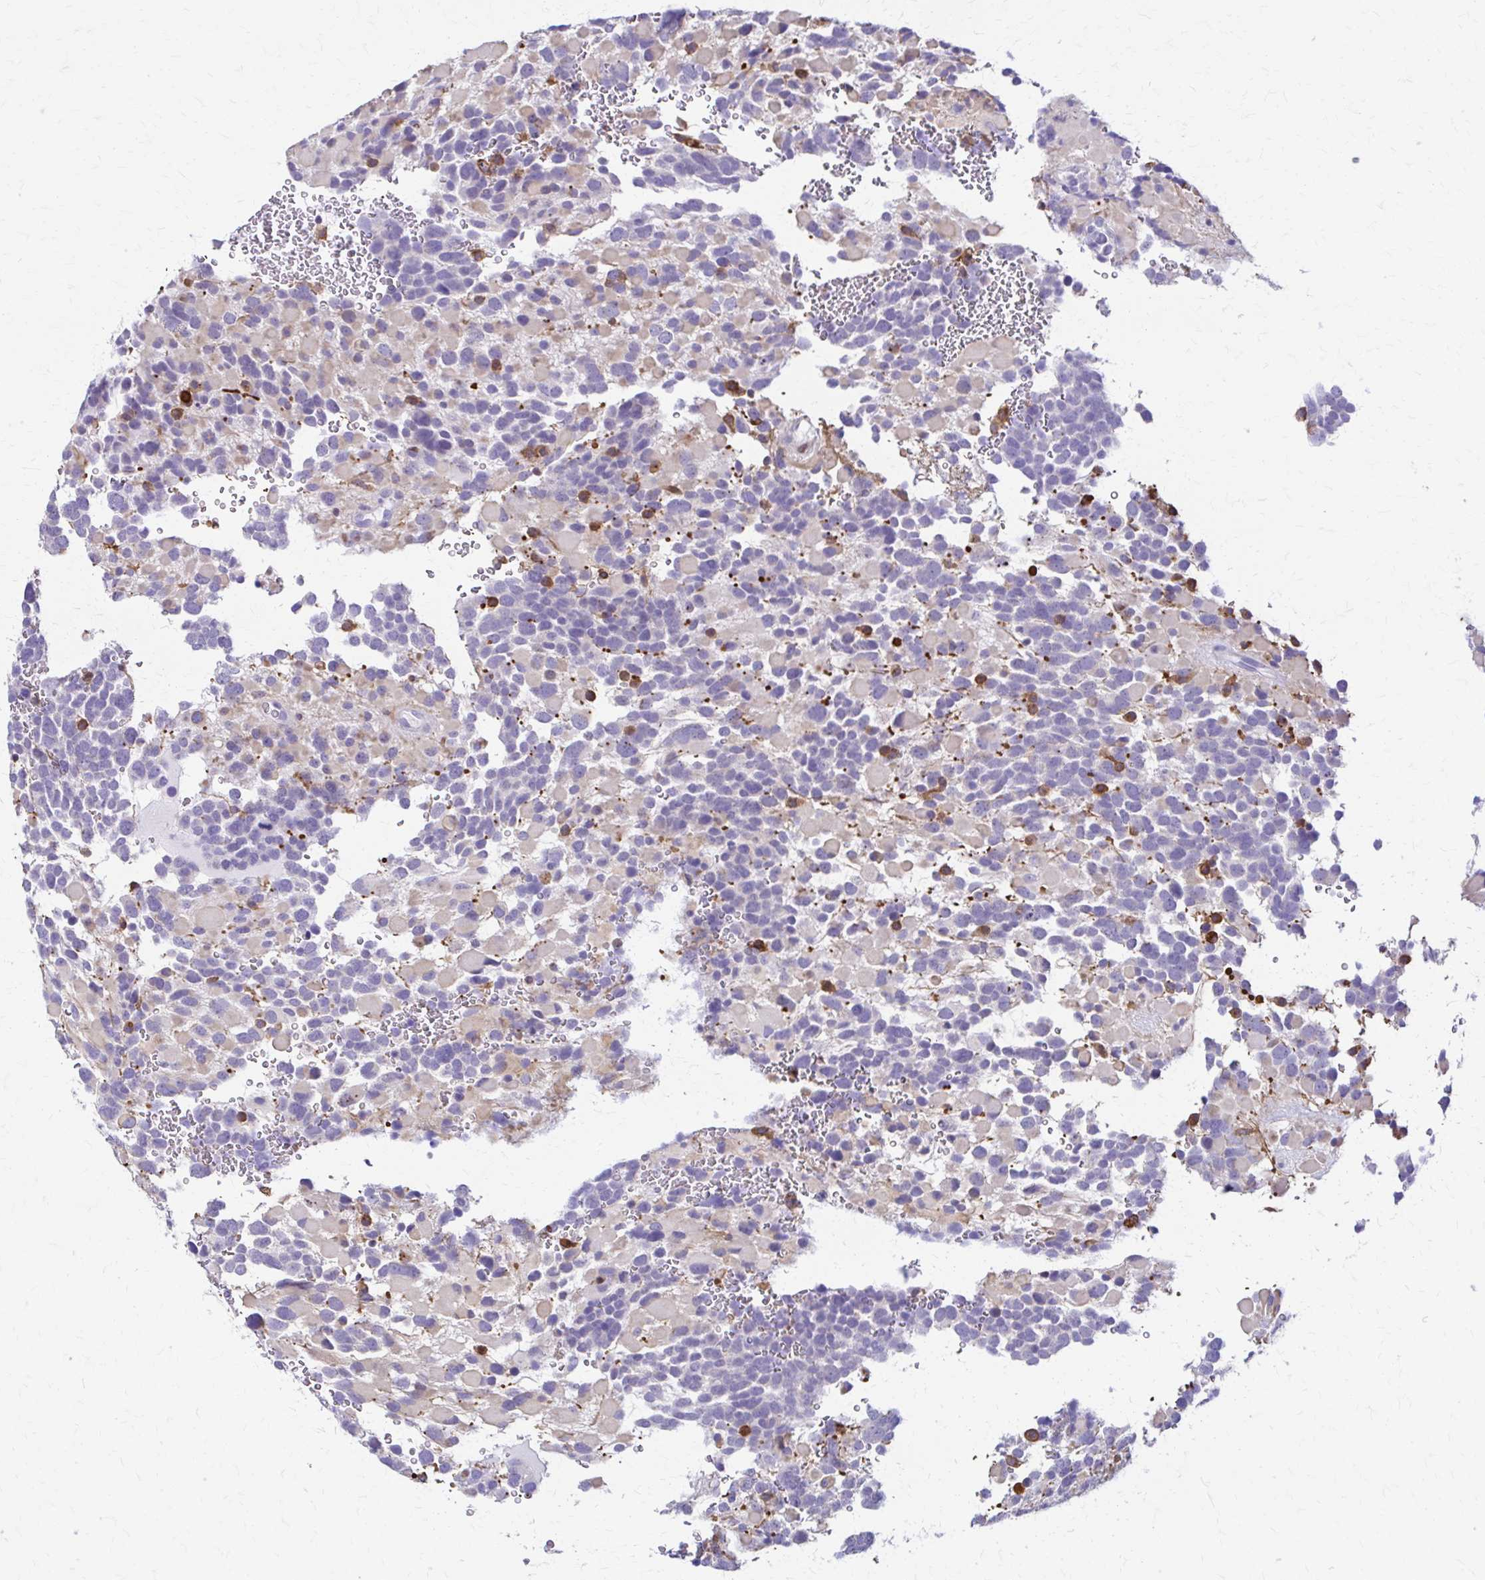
{"staining": {"intensity": "negative", "quantity": "none", "location": "none"}, "tissue": "glioma", "cell_type": "Tumor cells", "image_type": "cancer", "snomed": [{"axis": "morphology", "description": "Glioma, malignant, High grade"}, {"axis": "topography", "description": "Brain"}], "caption": "Glioma was stained to show a protein in brown. There is no significant staining in tumor cells.", "gene": "PIK3AP1", "patient": {"sex": "female", "age": 40}}